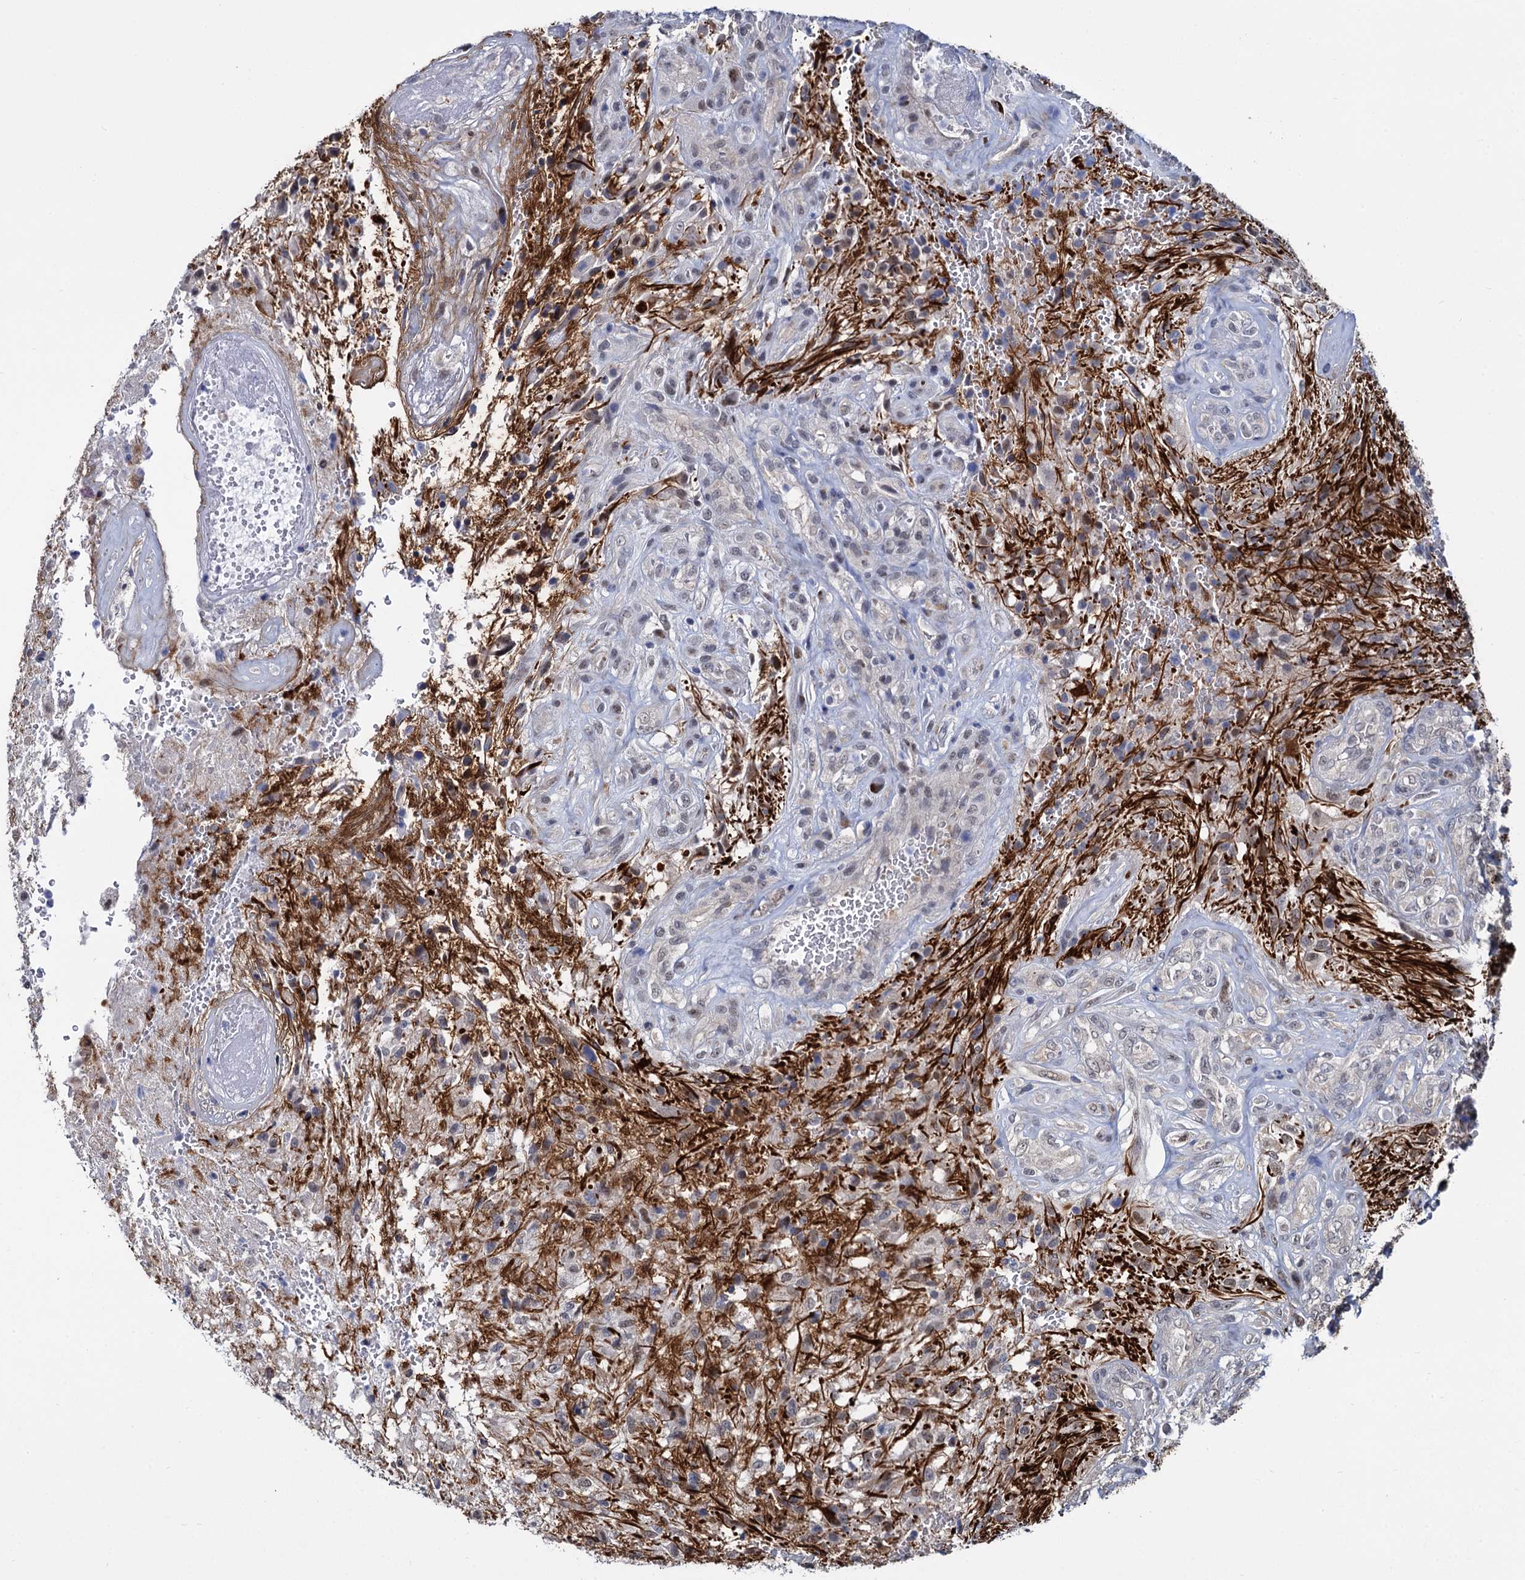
{"staining": {"intensity": "moderate", "quantity": "<25%", "location": "cytoplasmic/membranous,nuclear"}, "tissue": "glioma", "cell_type": "Tumor cells", "image_type": "cancer", "snomed": [{"axis": "morphology", "description": "Glioma, malignant, High grade"}, {"axis": "topography", "description": "Brain"}], "caption": "Malignant high-grade glioma stained for a protein (brown) shows moderate cytoplasmic/membranous and nuclear positive staining in about <25% of tumor cells.", "gene": "PSMD4", "patient": {"sex": "male", "age": 56}}